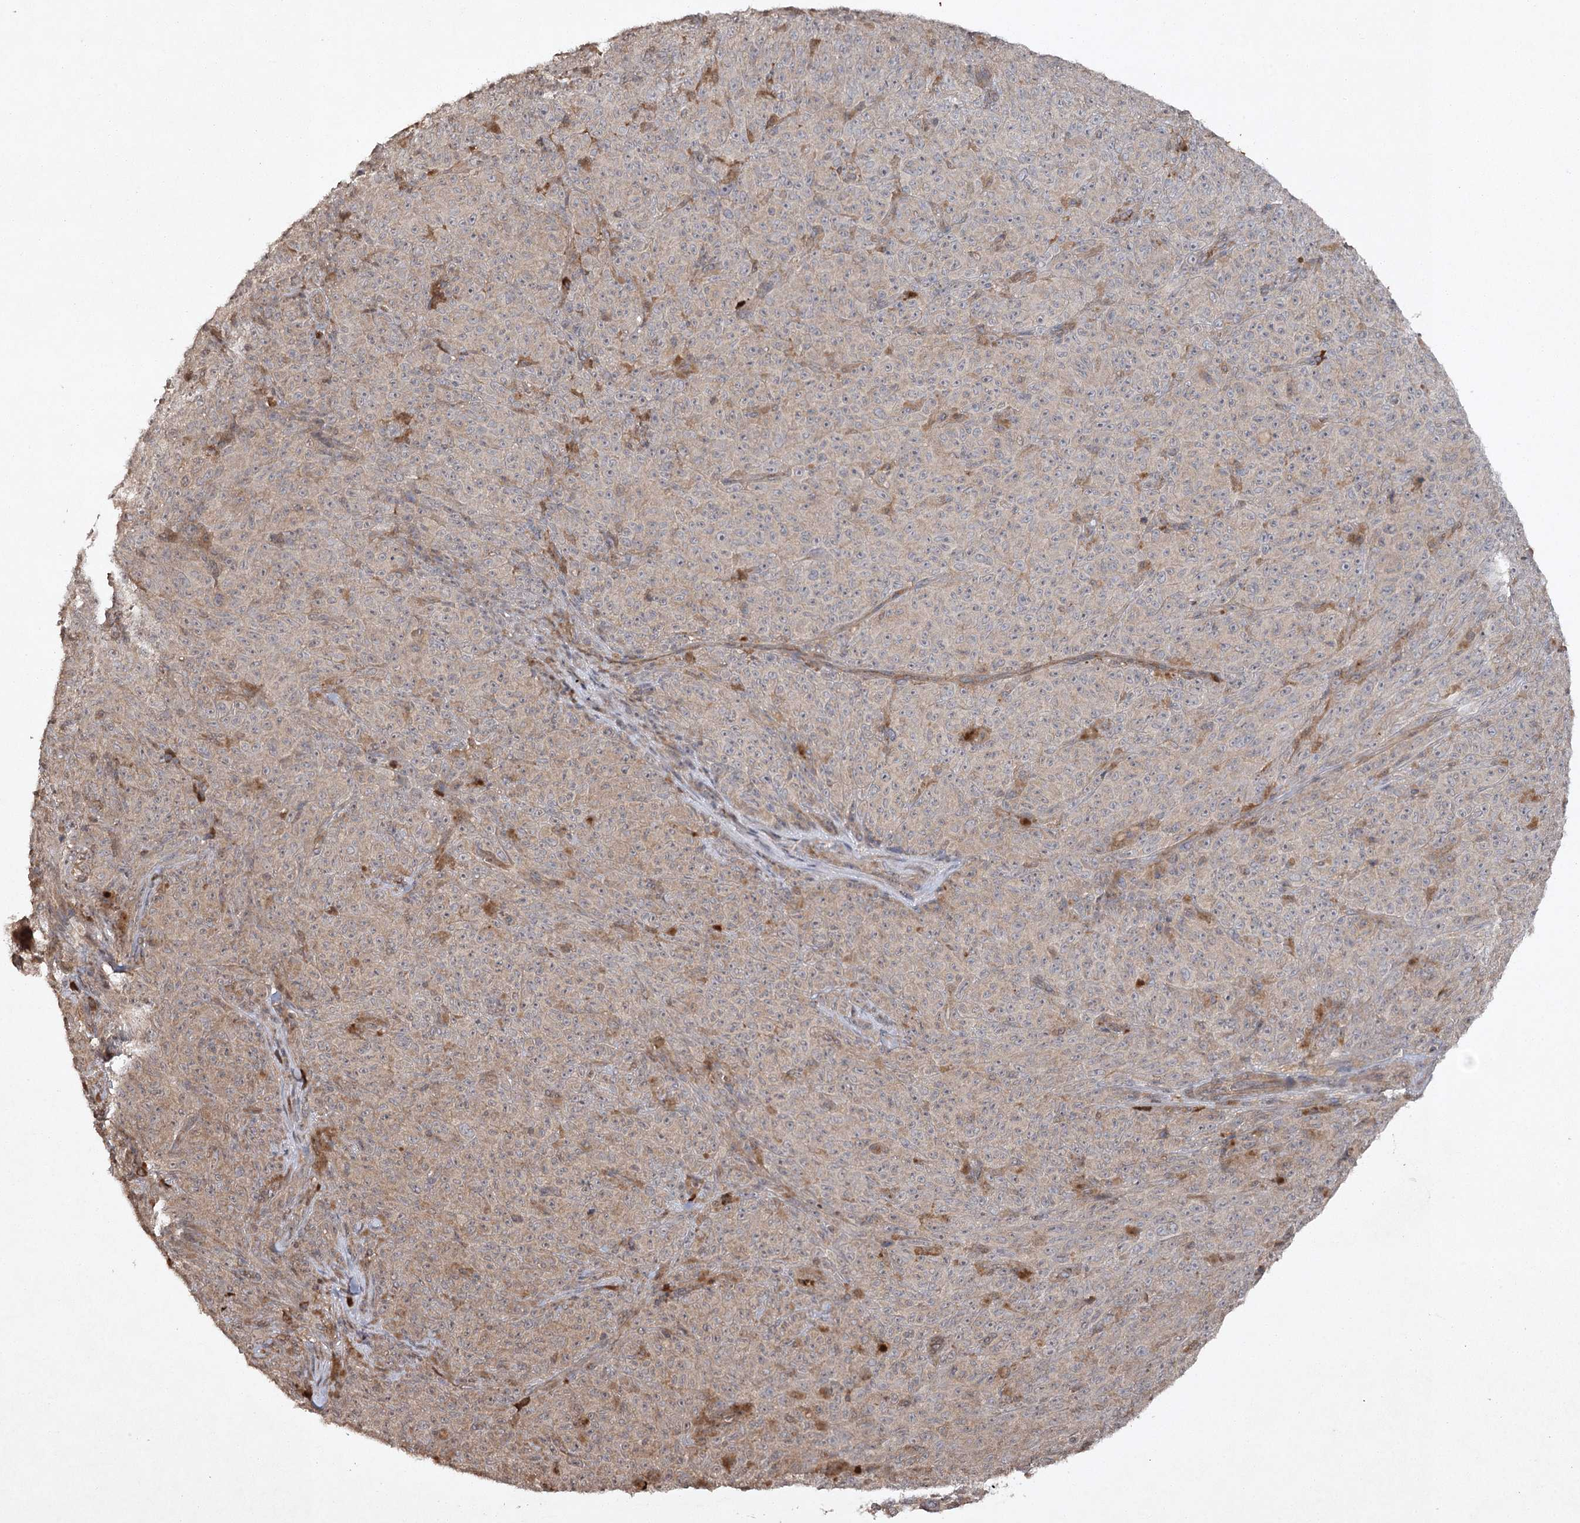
{"staining": {"intensity": "weak", "quantity": "<25%", "location": "cytoplasmic/membranous"}, "tissue": "melanoma", "cell_type": "Tumor cells", "image_type": "cancer", "snomed": [{"axis": "morphology", "description": "Malignant melanoma, NOS"}, {"axis": "topography", "description": "Skin"}], "caption": "The micrograph shows no significant staining in tumor cells of melanoma.", "gene": "CYP2B6", "patient": {"sex": "female", "age": 82}}